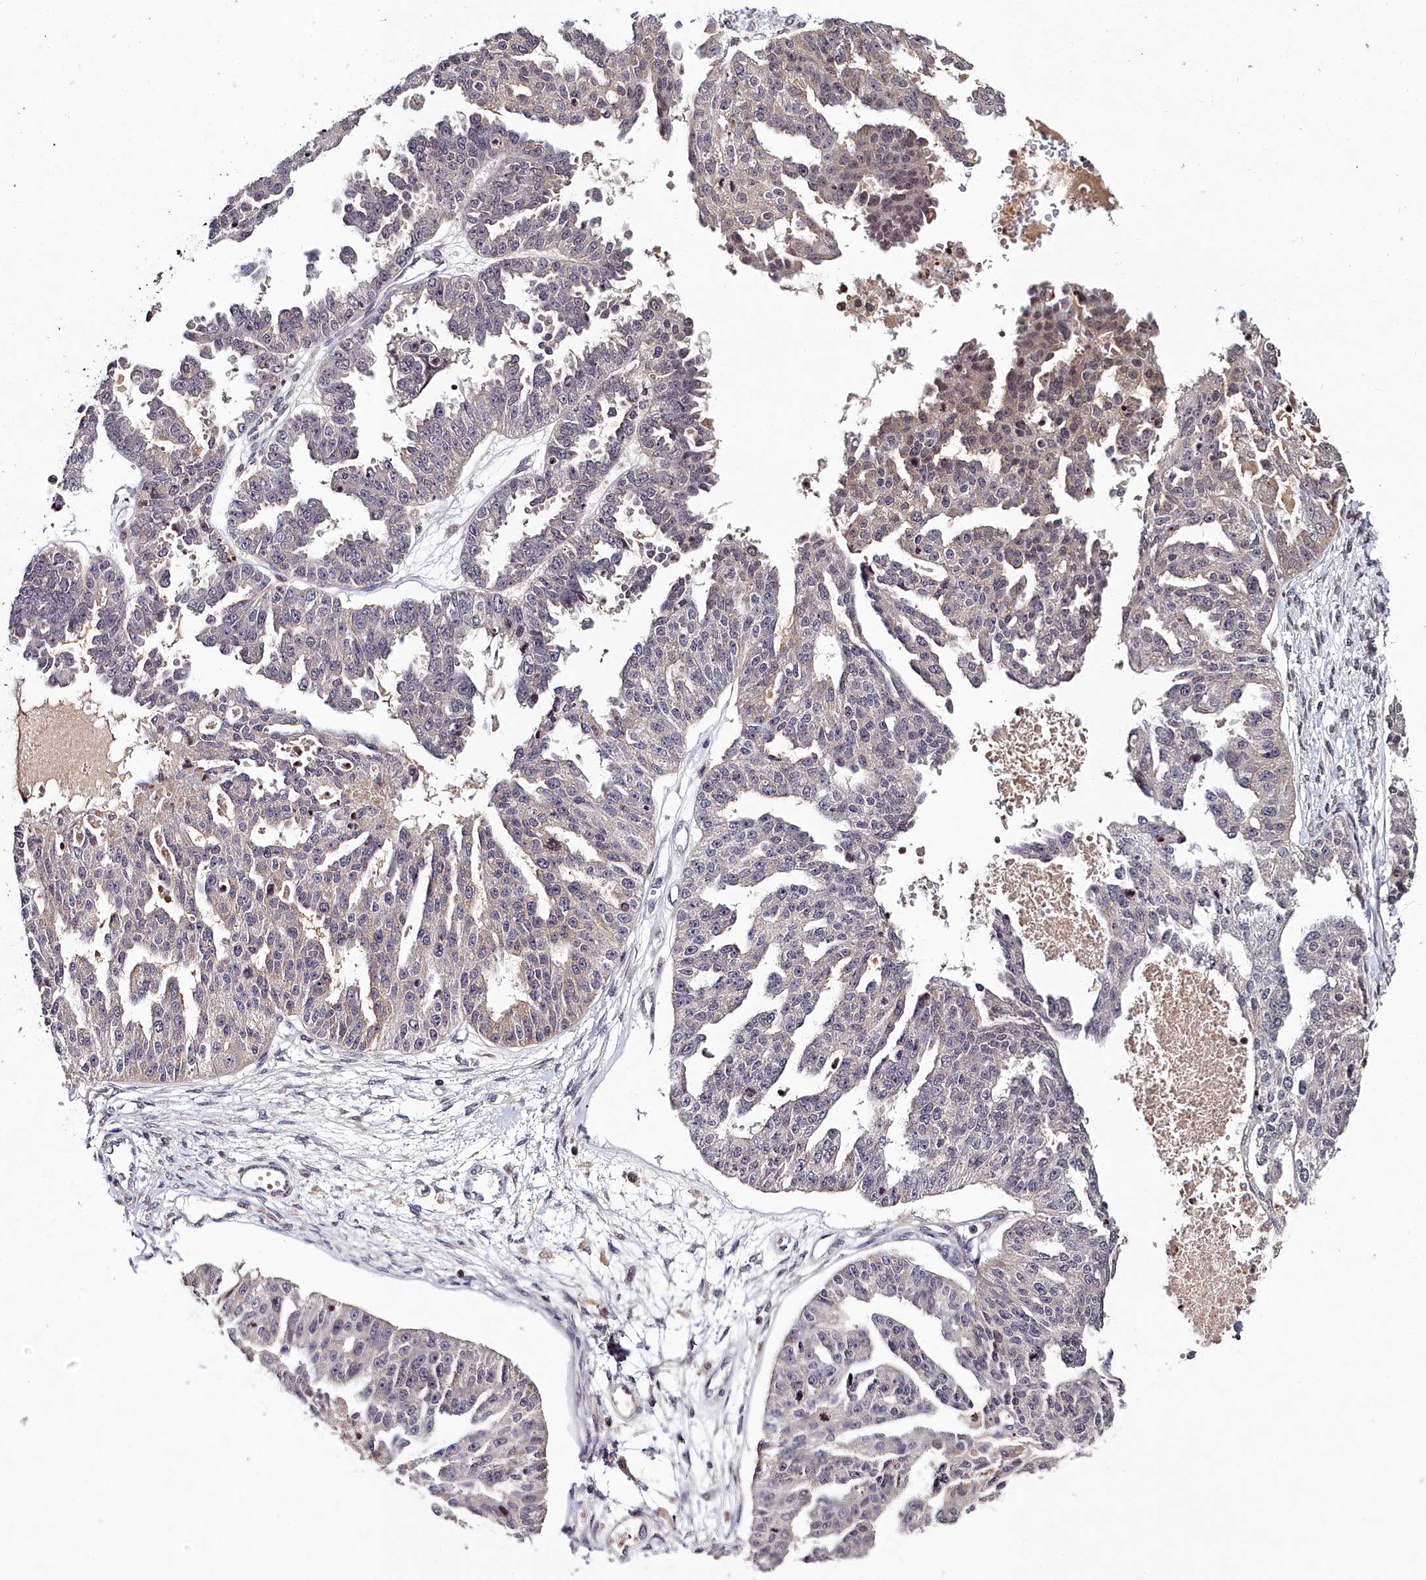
{"staining": {"intensity": "negative", "quantity": "none", "location": "none"}, "tissue": "ovarian cancer", "cell_type": "Tumor cells", "image_type": "cancer", "snomed": [{"axis": "morphology", "description": "Cystadenocarcinoma, serous, NOS"}, {"axis": "topography", "description": "Ovary"}], "caption": "DAB (3,3'-diaminobenzidine) immunohistochemical staining of ovarian cancer demonstrates no significant expression in tumor cells.", "gene": "FZD4", "patient": {"sex": "female", "age": 58}}